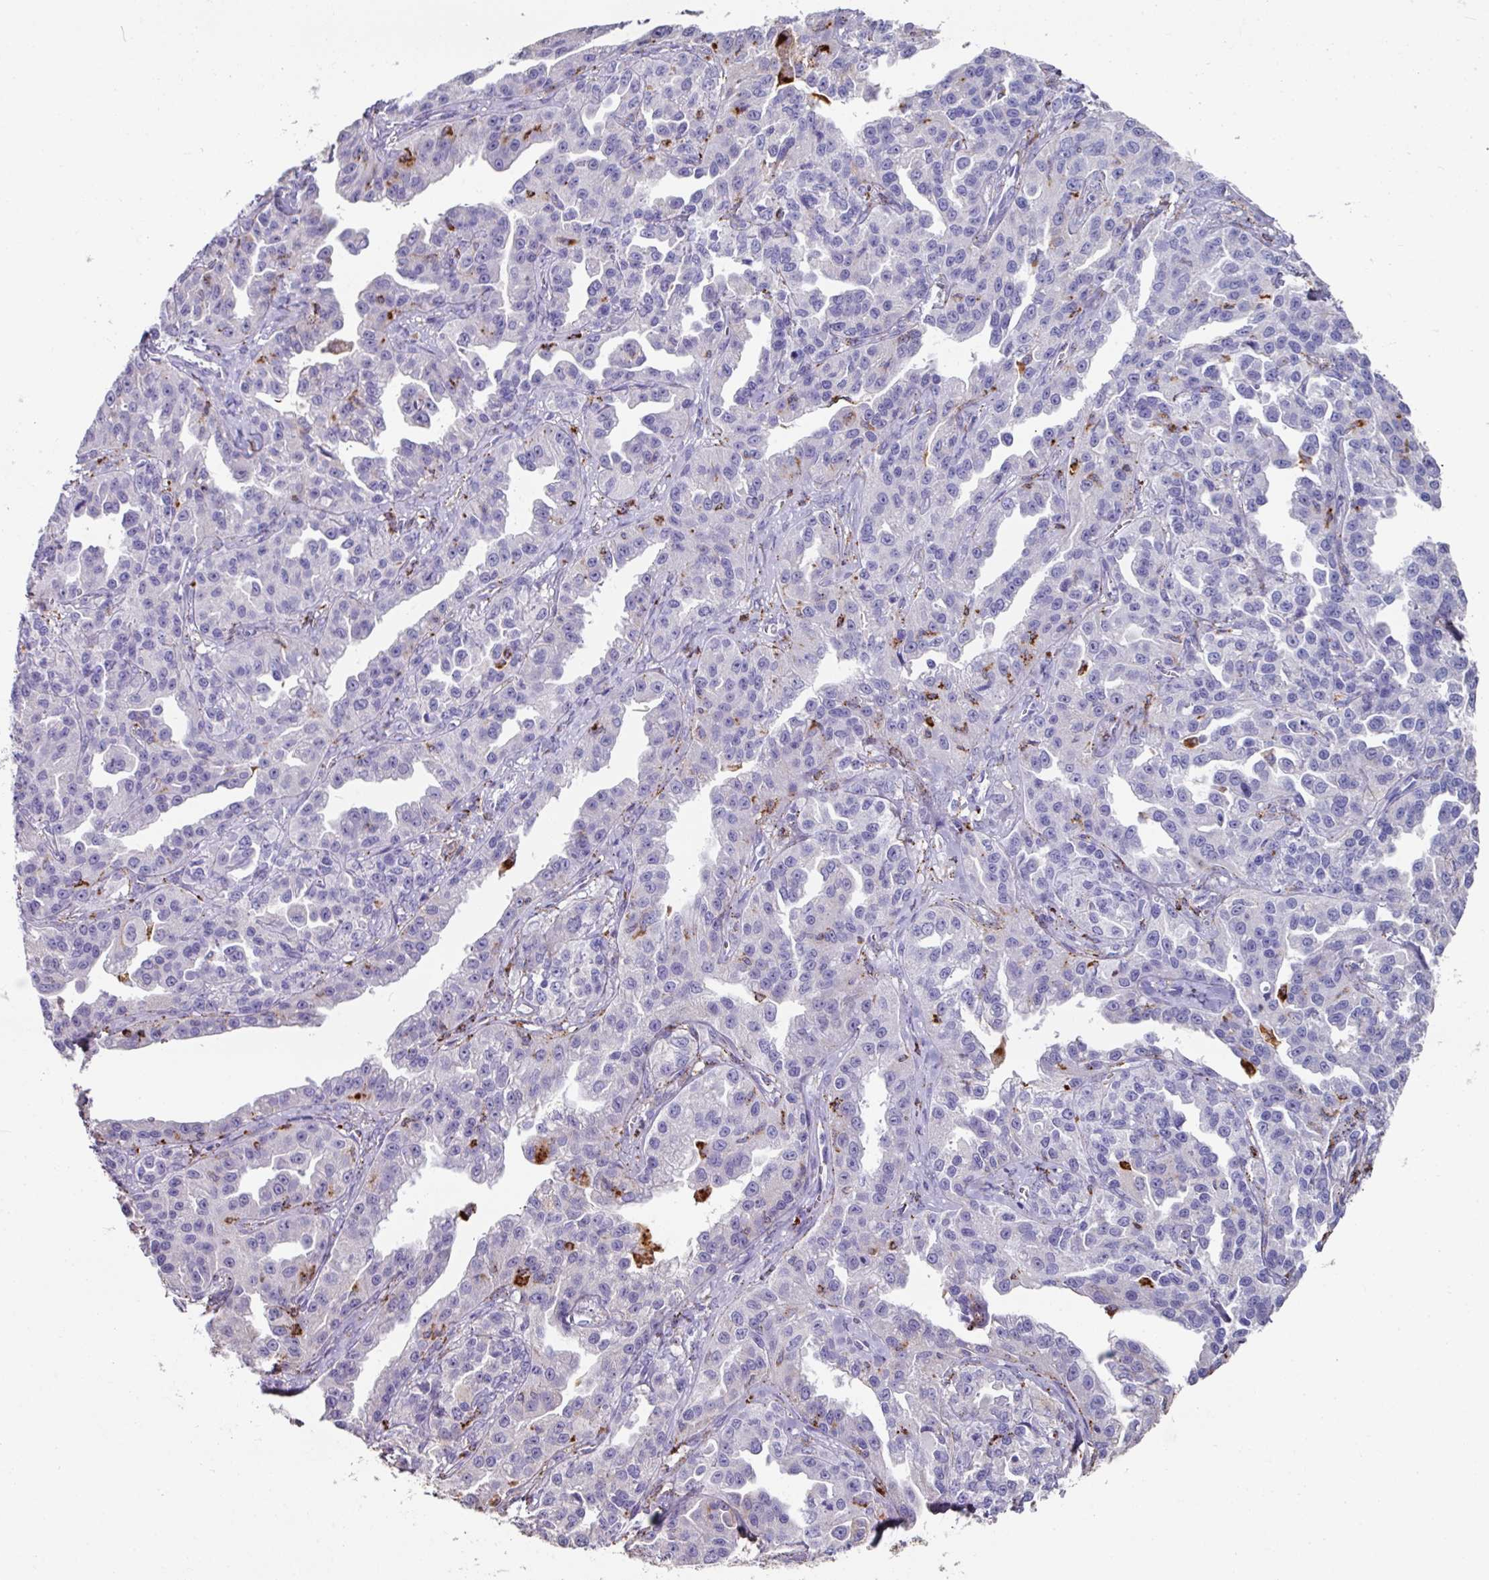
{"staining": {"intensity": "strong", "quantity": "<25%", "location": "cytoplasmic/membranous"}, "tissue": "ovarian cancer", "cell_type": "Tumor cells", "image_type": "cancer", "snomed": [{"axis": "morphology", "description": "Cystadenocarcinoma, serous, NOS"}, {"axis": "topography", "description": "Ovary"}], "caption": "Immunohistochemistry histopathology image of neoplastic tissue: human ovarian cancer stained using immunohistochemistry (IHC) shows medium levels of strong protein expression localized specifically in the cytoplasmic/membranous of tumor cells, appearing as a cytoplasmic/membranous brown color.", "gene": "CPVL", "patient": {"sex": "female", "age": 75}}